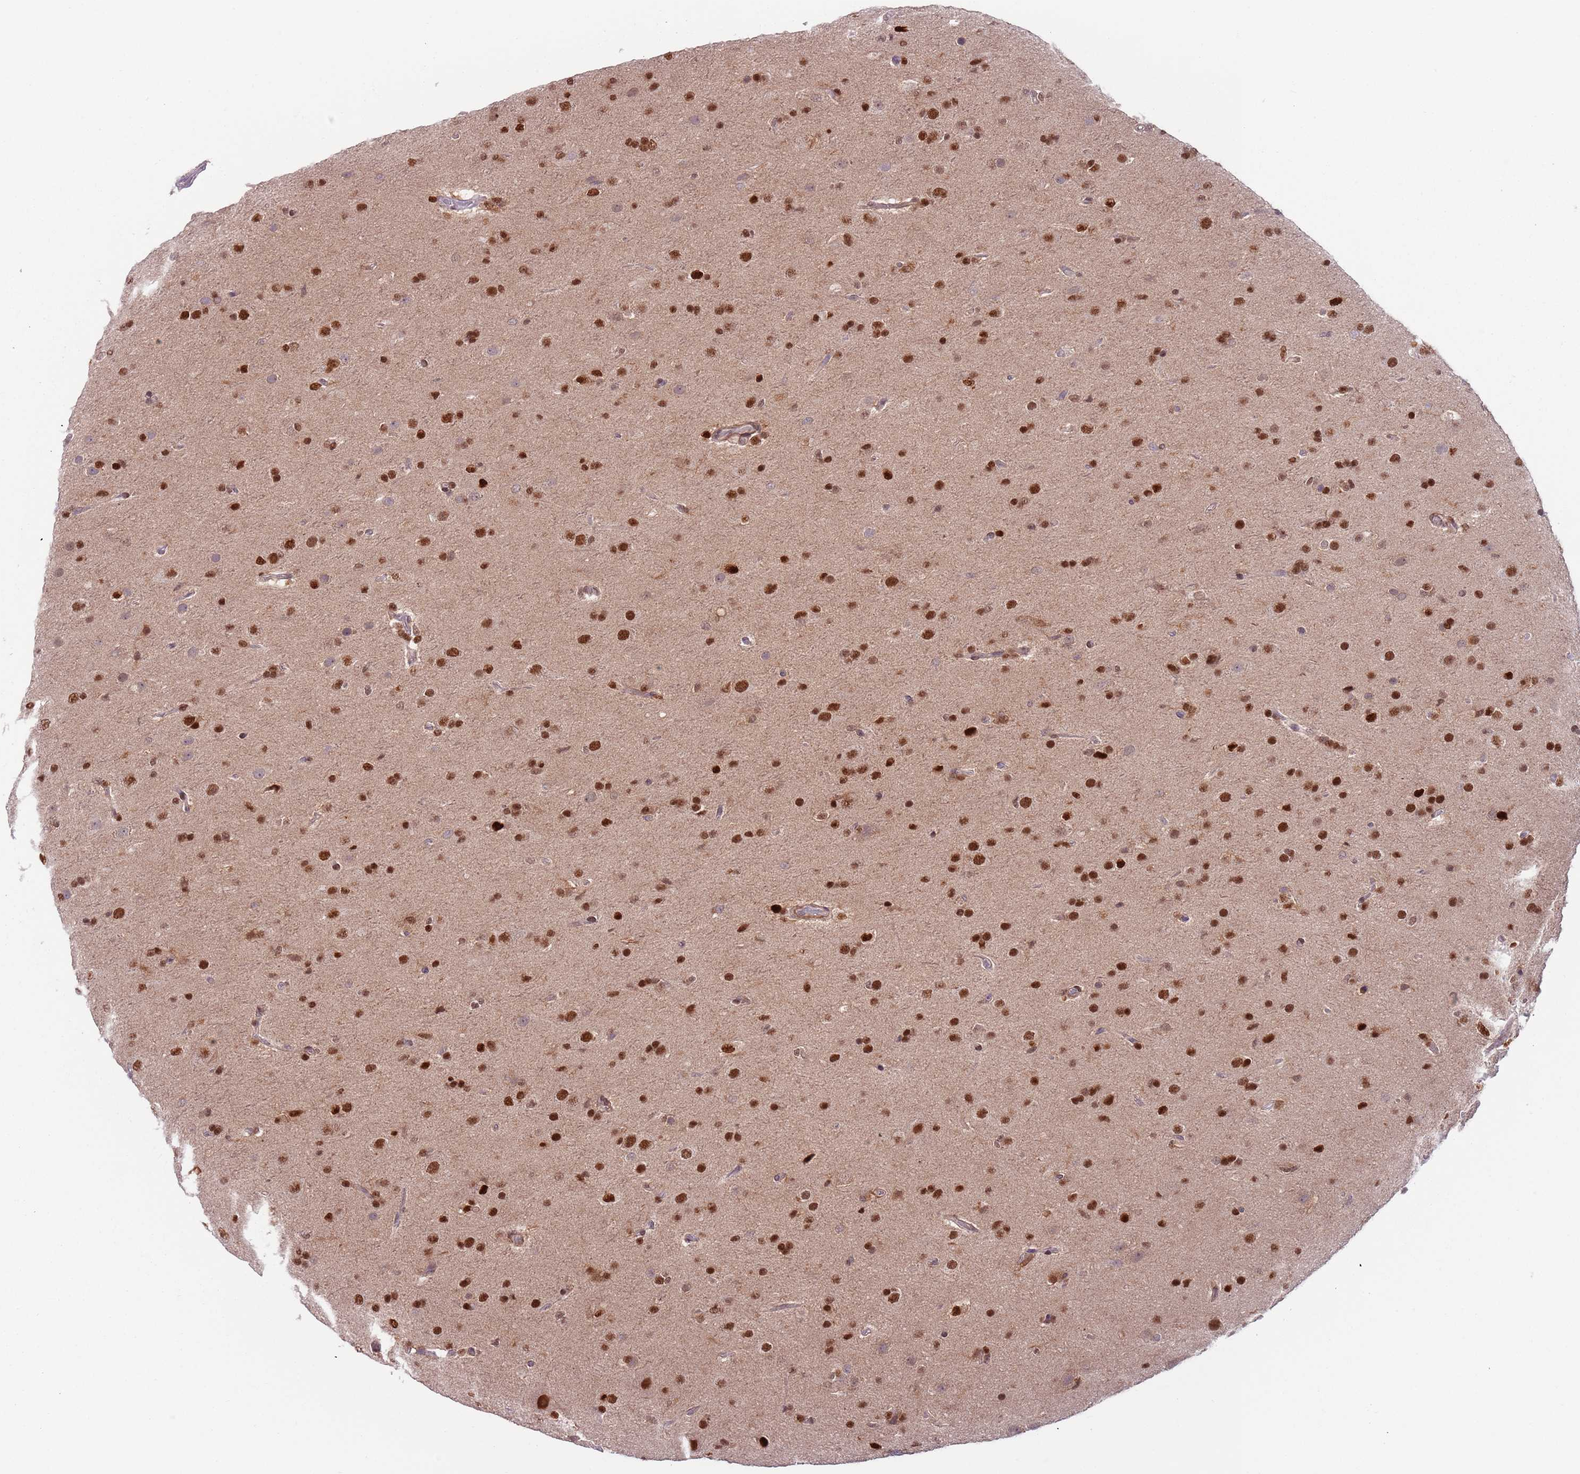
{"staining": {"intensity": "strong", "quantity": ">75%", "location": "nuclear"}, "tissue": "glioma", "cell_type": "Tumor cells", "image_type": "cancer", "snomed": [{"axis": "morphology", "description": "Glioma, malignant, Low grade"}, {"axis": "topography", "description": "Brain"}], "caption": "Immunohistochemical staining of glioma exhibits strong nuclear protein staining in about >75% of tumor cells.", "gene": "RMND5B", "patient": {"sex": "male", "age": 65}}